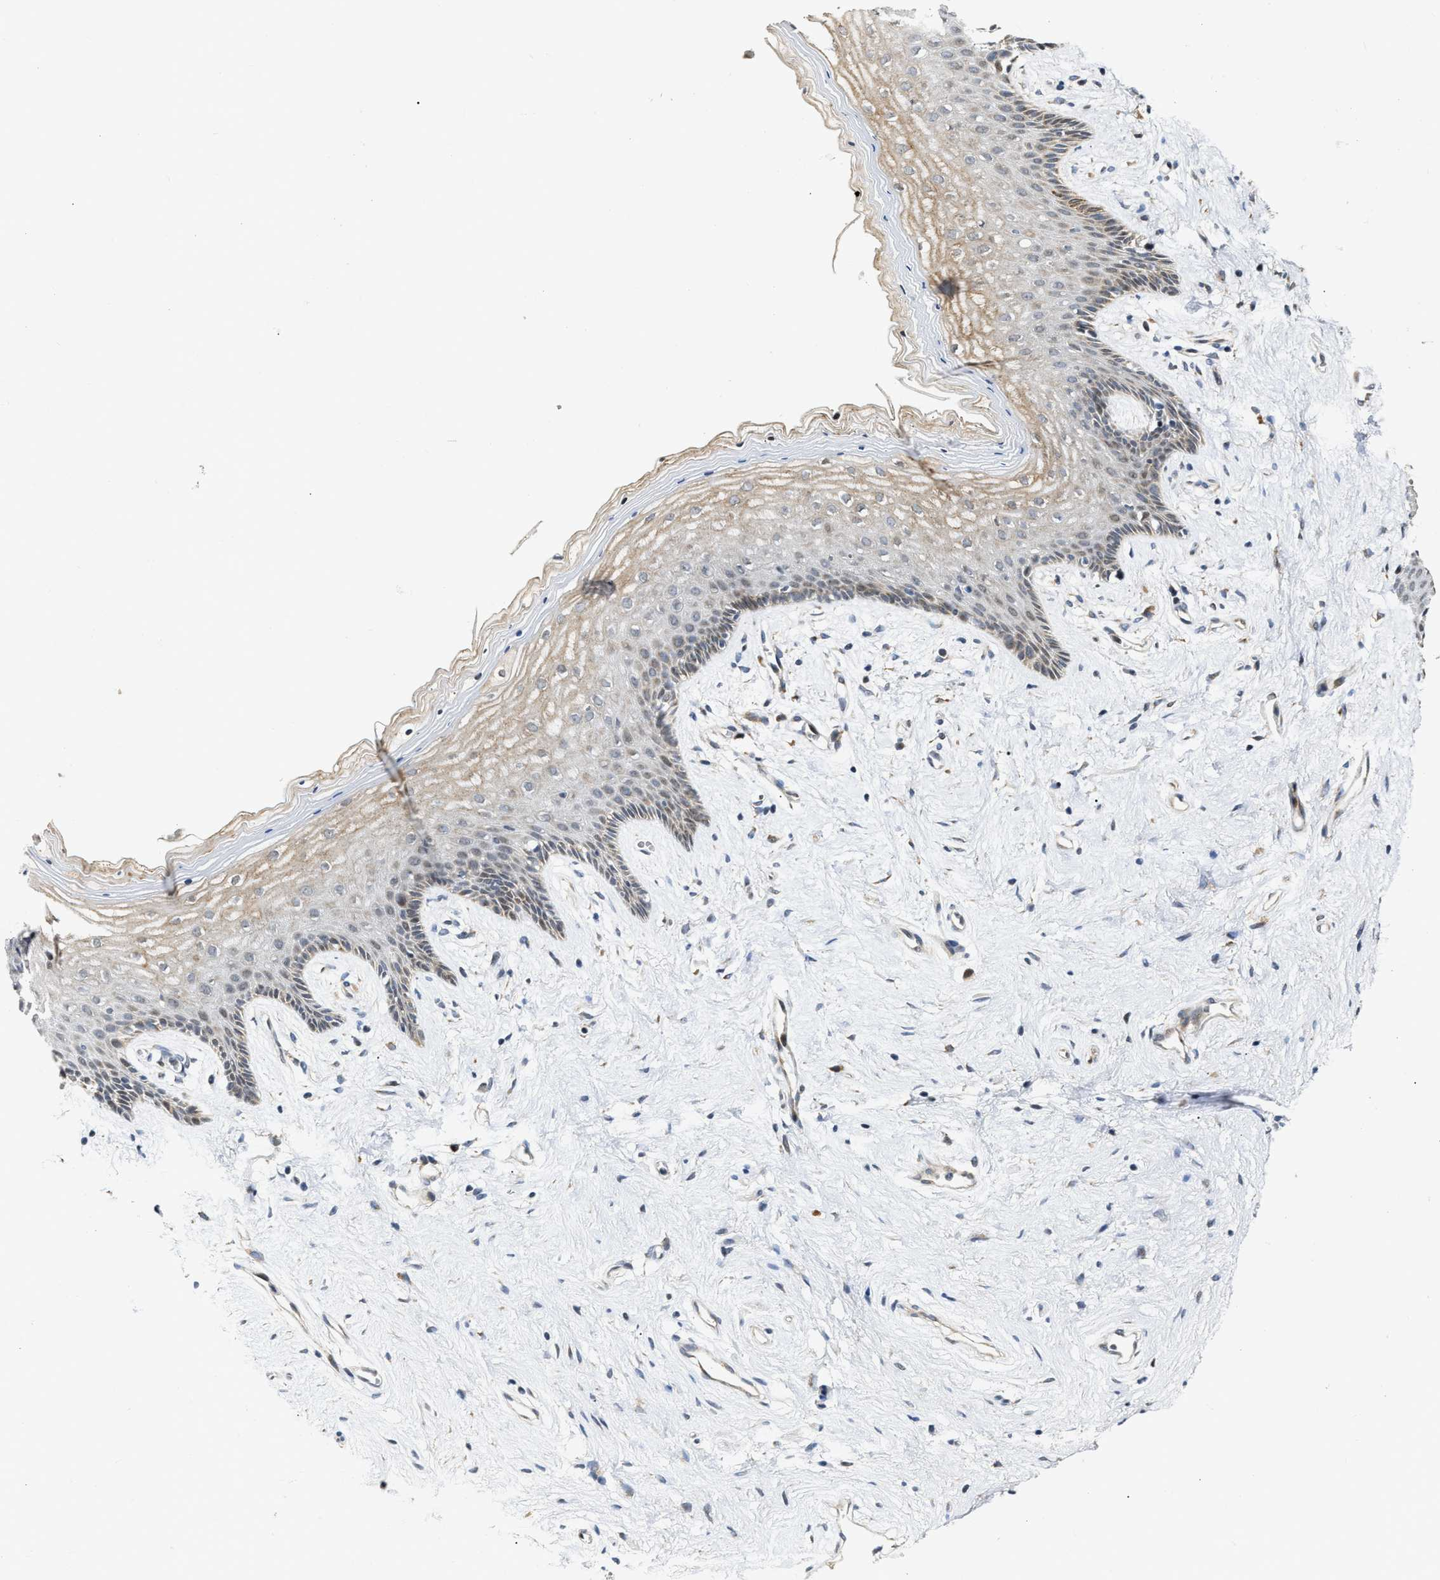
{"staining": {"intensity": "moderate", "quantity": "25%-75%", "location": "cytoplasmic/membranous,nuclear"}, "tissue": "vagina", "cell_type": "Squamous epithelial cells", "image_type": "normal", "snomed": [{"axis": "morphology", "description": "Normal tissue, NOS"}, {"axis": "topography", "description": "Vagina"}], "caption": "Moderate cytoplasmic/membranous,nuclear protein staining is seen in about 25%-75% of squamous epithelial cells in vagina. The protein is shown in brown color, while the nuclei are stained blue.", "gene": "DEPTOR", "patient": {"sex": "female", "age": 44}}